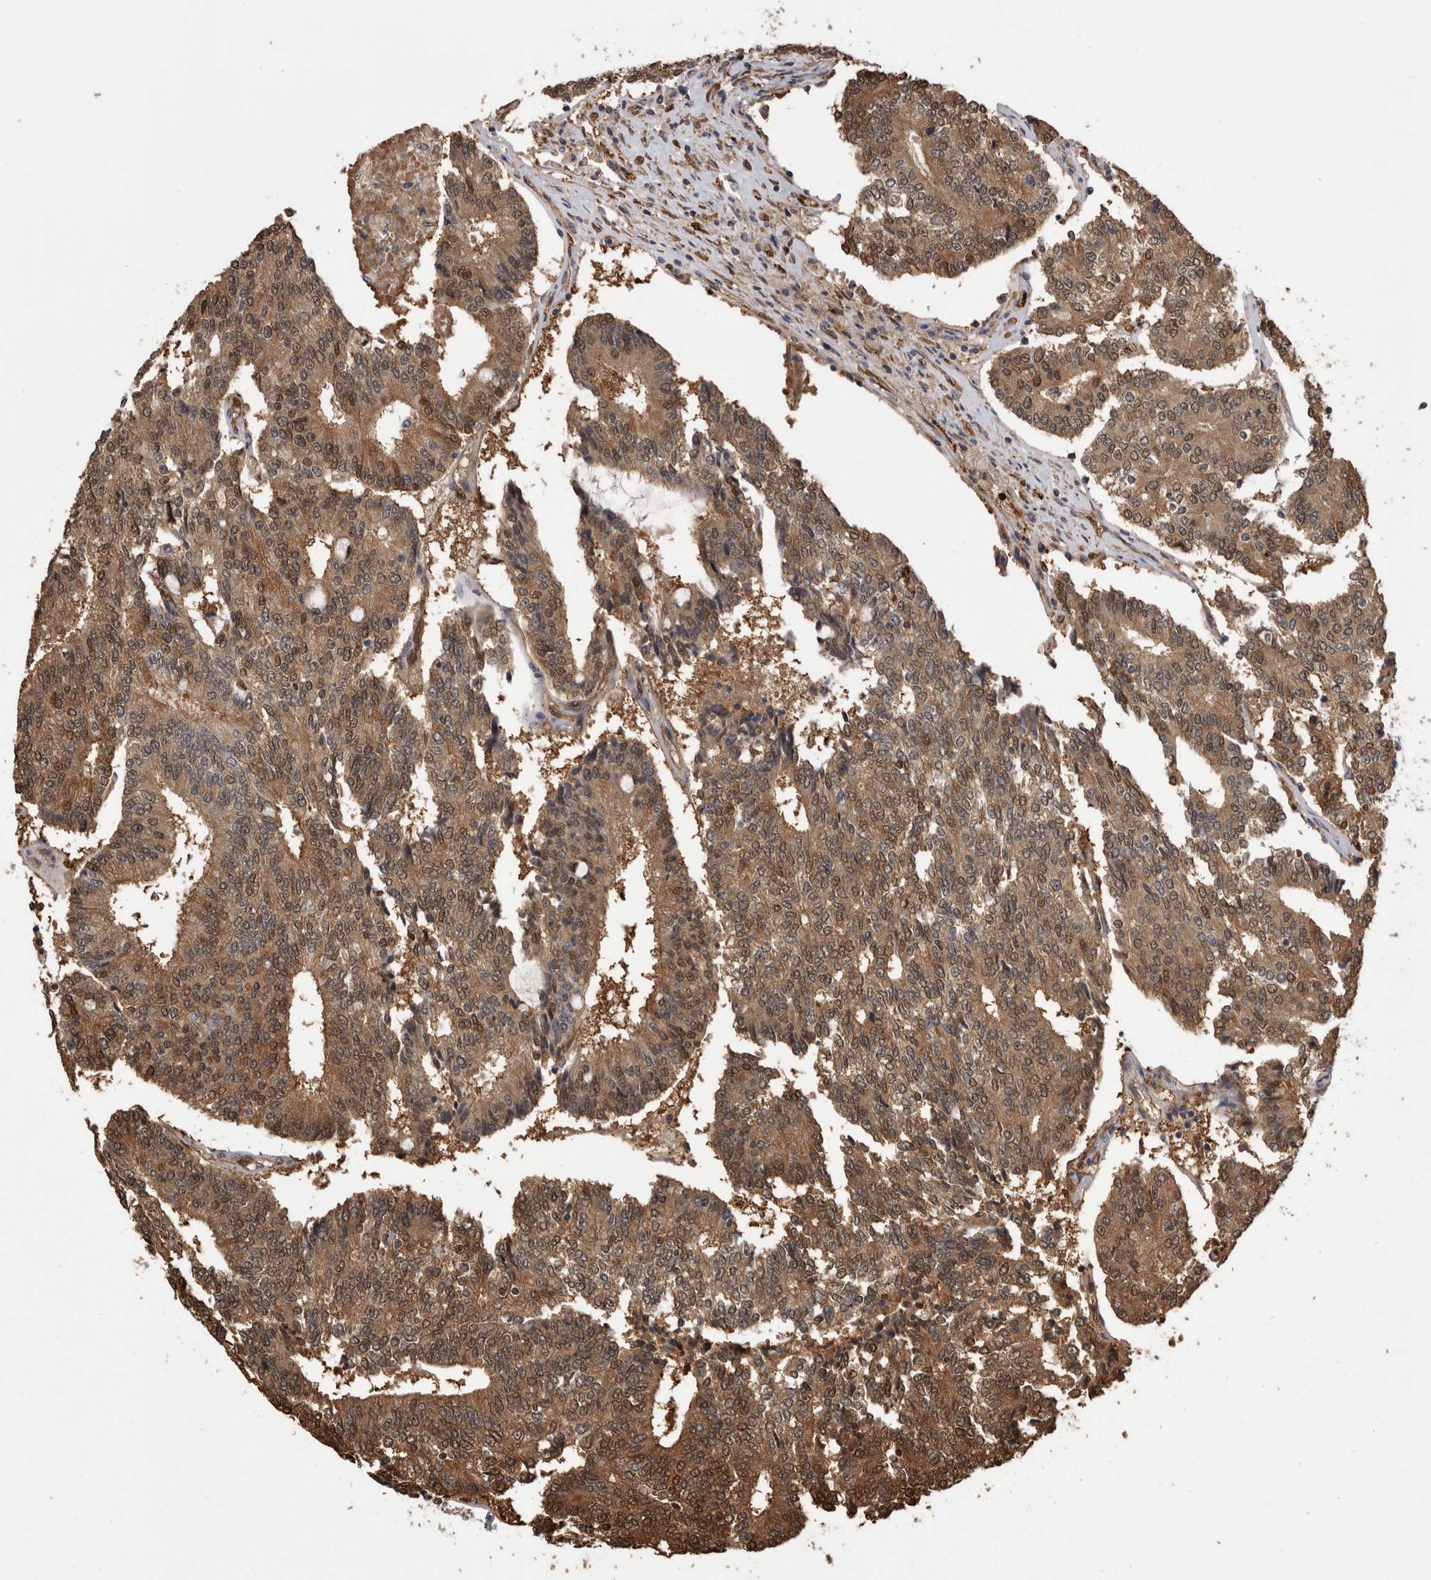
{"staining": {"intensity": "moderate", "quantity": ">75%", "location": "cytoplasmic/membranous,nuclear"}, "tissue": "prostate cancer", "cell_type": "Tumor cells", "image_type": "cancer", "snomed": [{"axis": "morphology", "description": "Normal tissue, NOS"}, {"axis": "morphology", "description": "Adenocarcinoma, High grade"}, {"axis": "topography", "description": "Prostate"}, {"axis": "topography", "description": "Seminal veicle"}], "caption": "High-magnification brightfield microscopy of high-grade adenocarcinoma (prostate) stained with DAB (3,3'-diaminobenzidine) (brown) and counterstained with hematoxylin (blue). tumor cells exhibit moderate cytoplasmic/membranous and nuclear staining is seen in about>75% of cells.", "gene": "LXN", "patient": {"sex": "male", "age": 55}}